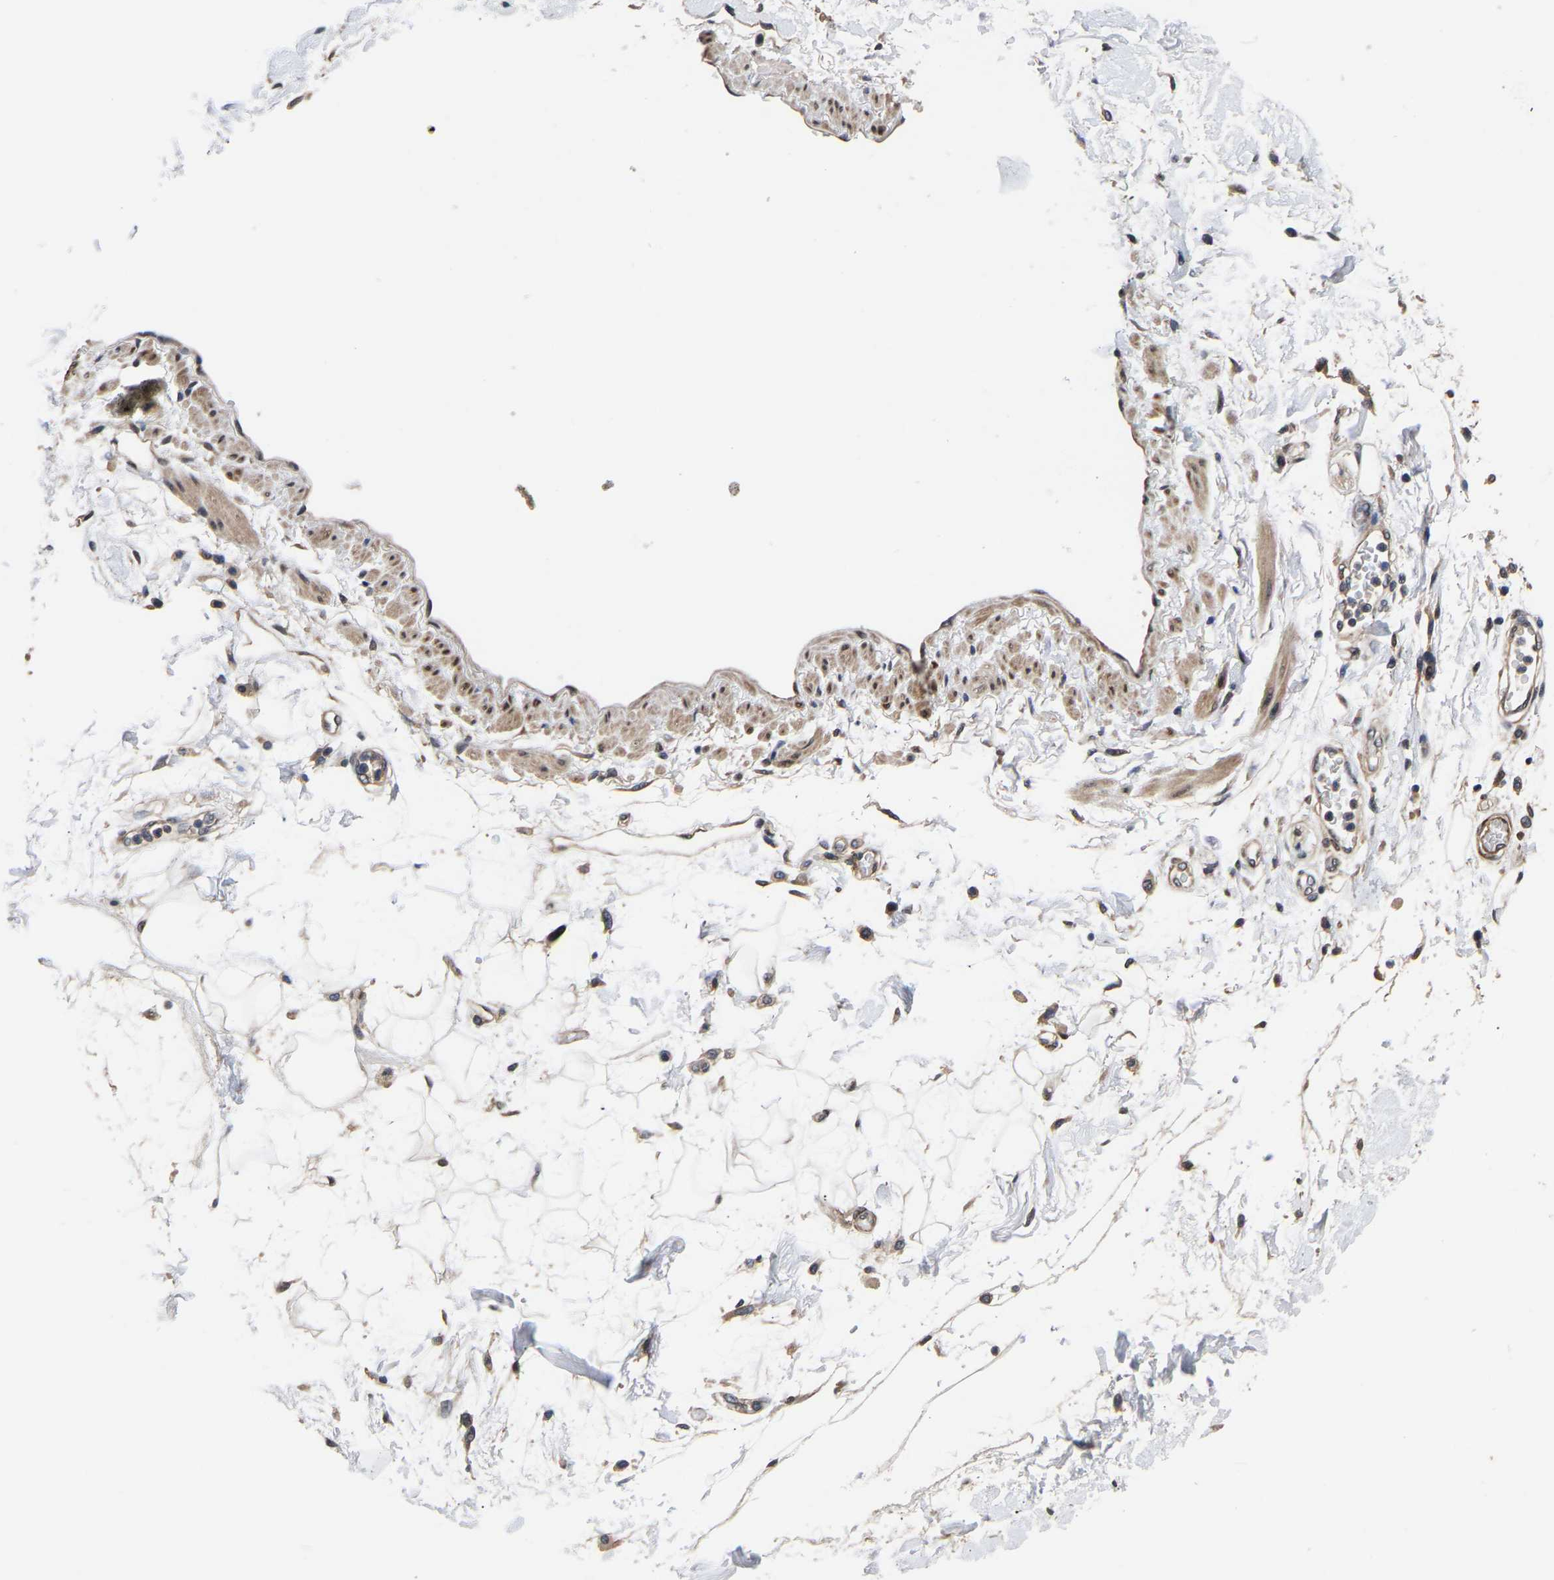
{"staining": {"intensity": "negative", "quantity": "none", "location": "none"}, "tissue": "adipose tissue", "cell_type": "Adipocytes", "image_type": "normal", "snomed": [{"axis": "morphology", "description": "Normal tissue, NOS"}, {"axis": "morphology", "description": "Adenocarcinoma, NOS"}, {"axis": "topography", "description": "Duodenum"}, {"axis": "topography", "description": "Peripheral nerve tissue"}], "caption": "An immunohistochemistry (IHC) image of normal adipose tissue is shown. There is no staining in adipocytes of adipose tissue. (DAB immunohistochemistry (IHC), high magnification).", "gene": "METTL16", "patient": {"sex": "female", "age": 60}}